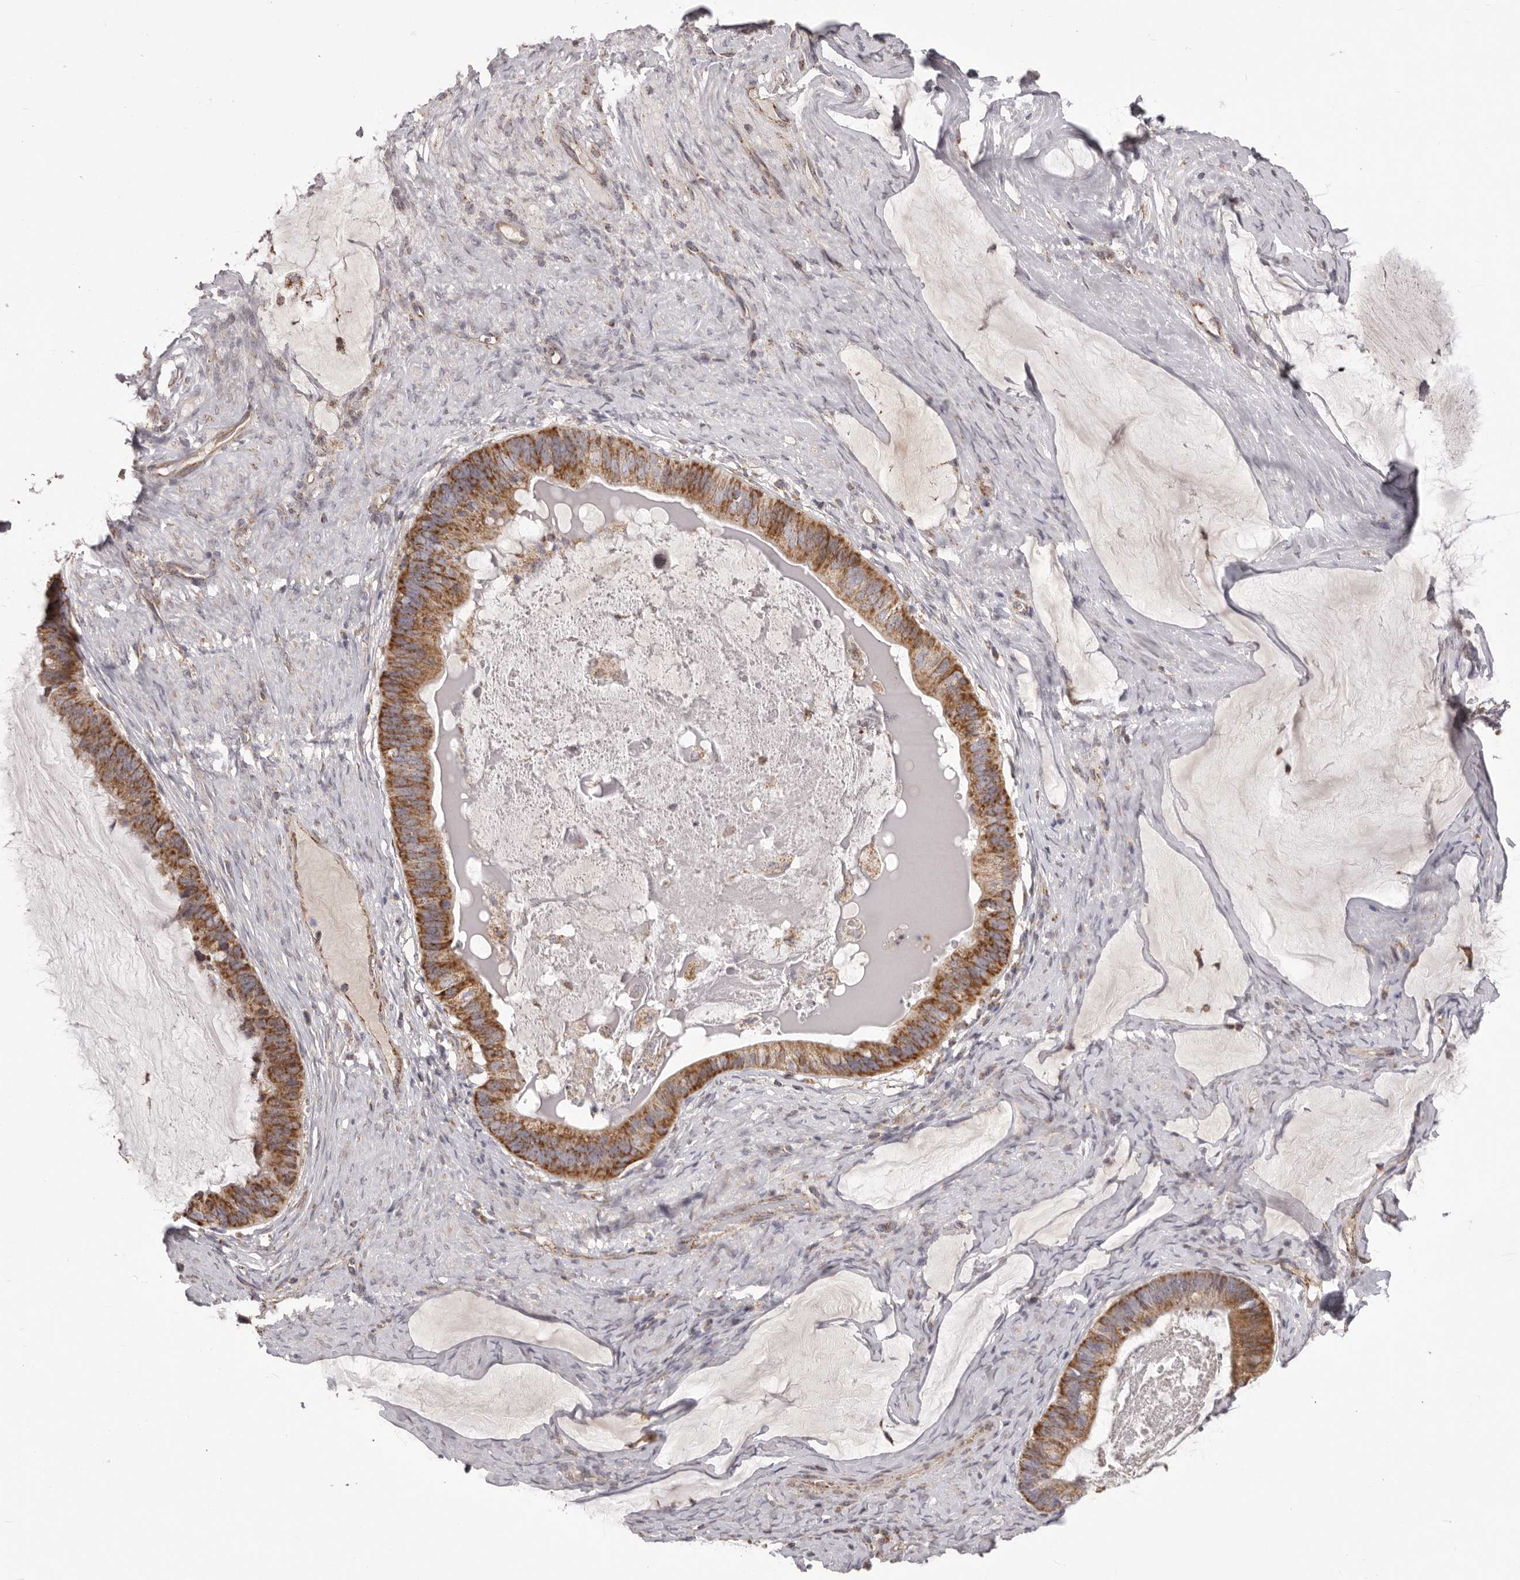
{"staining": {"intensity": "strong", "quantity": ">75%", "location": "cytoplasmic/membranous"}, "tissue": "ovarian cancer", "cell_type": "Tumor cells", "image_type": "cancer", "snomed": [{"axis": "morphology", "description": "Cystadenocarcinoma, mucinous, NOS"}, {"axis": "topography", "description": "Ovary"}], "caption": "Protein analysis of ovarian cancer (mucinous cystadenocarcinoma) tissue exhibits strong cytoplasmic/membranous expression in approximately >75% of tumor cells.", "gene": "CHRM2", "patient": {"sex": "female", "age": 61}}